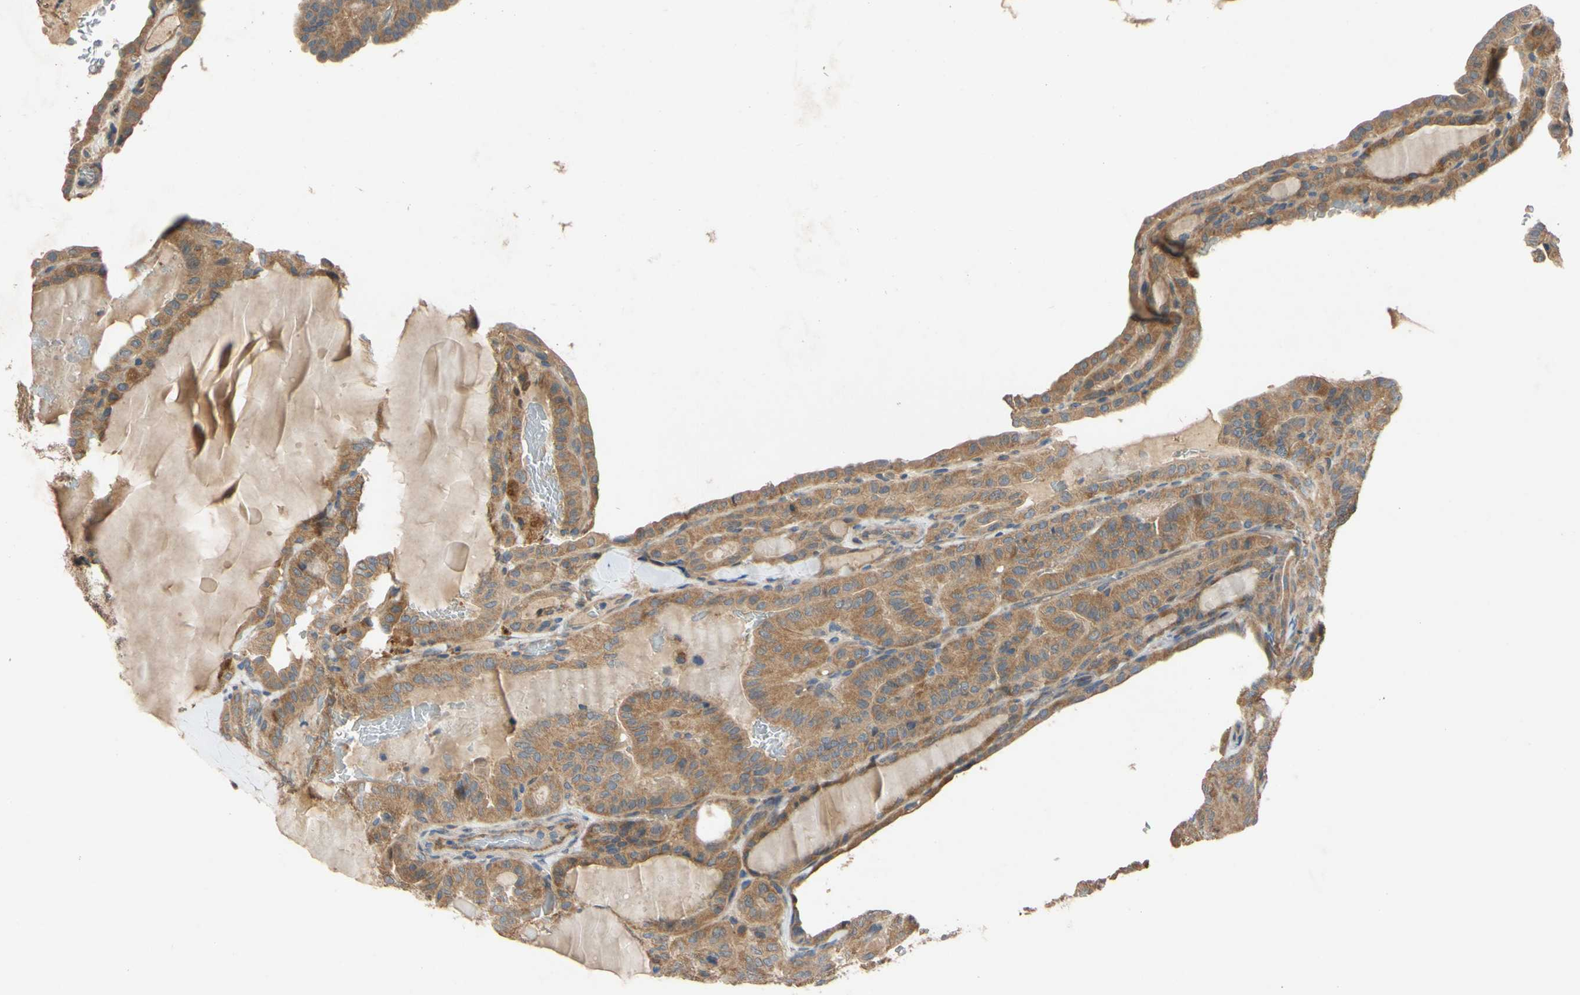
{"staining": {"intensity": "moderate", "quantity": ">75%", "location": "cytoplasmic/membranous"}, "tissue": "thyroid cancer", "cell_type": "Tumor cells", "image_type": "cancer", "snomed": [{"axis": "morphology", "description": "Papillary adenocarcinoma, NOS"}, {"axis": "topography", "description": "Thyroid gland"}], "caption": "A photomicrograph showing moderate cytoplasmic/membranous staining in approximately >75% of tumor cells in papillary adenocarcinoma (thyroid), as visualized by brown immunohistochemical staining.", "gene": "MBTPS2", "patient": {"sex": "male", "age": 77}}